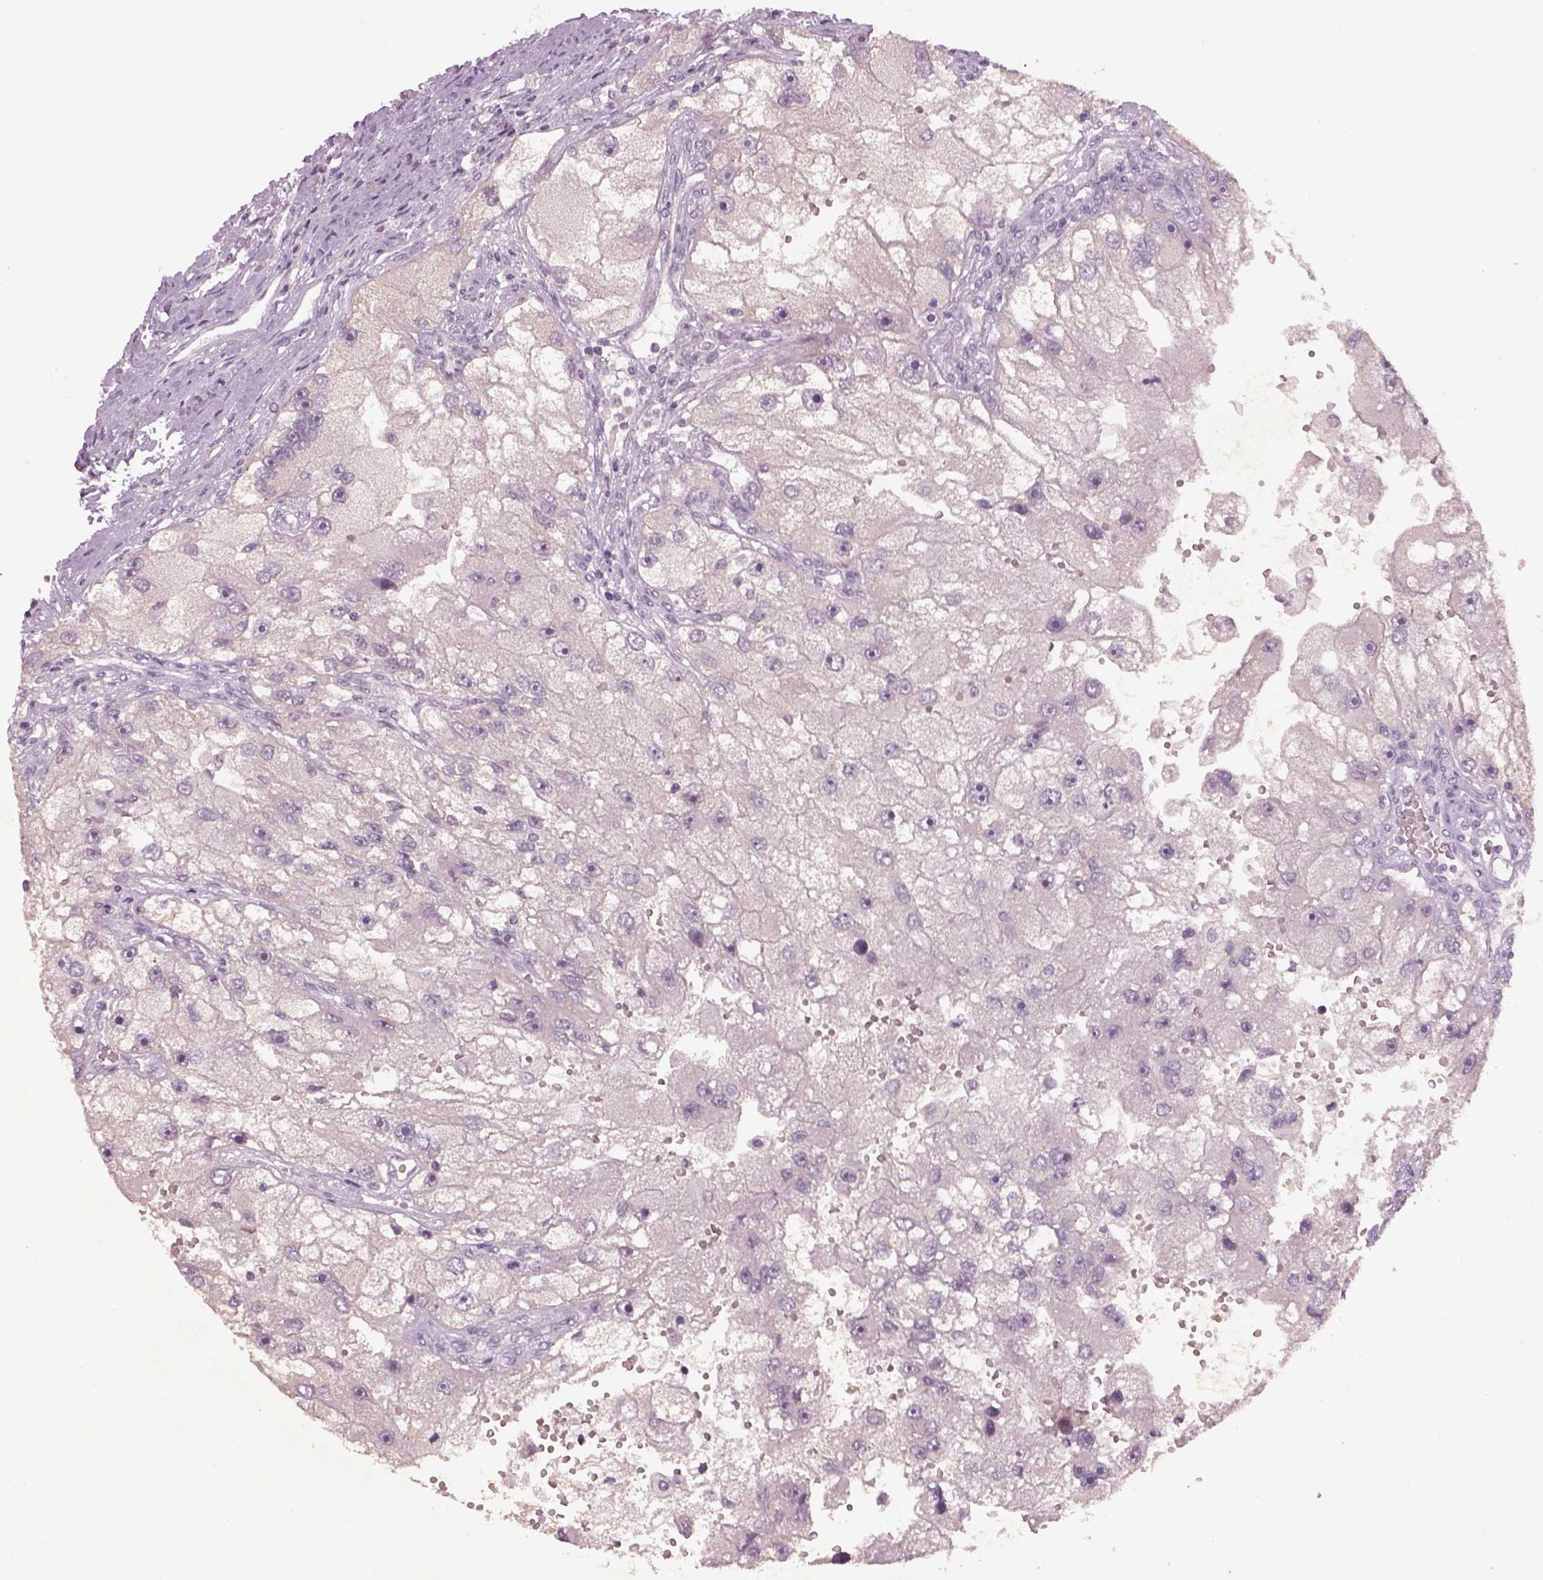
{"staining": {"intensity": "negative", "quantity": "none", "location": "none"}, "tissue": "renal cancer", "cell_type": "Tumor cells", "image_type": "cancer", "snomed": [{"axis": "morphology", "description": "Adenocarcinoma, NOS"}, {"axis": "topography", "description": "Kidney"}], "caption": "This photomicrograph is of adenocarcinoma (renal) stained with immunohistochemistry to label a protein in brown with the nuclei are counter-stained blue. There is no positivity in tumor cells.", "gene": "GDNF", "patient": {"sex": "male", "age": 63}}